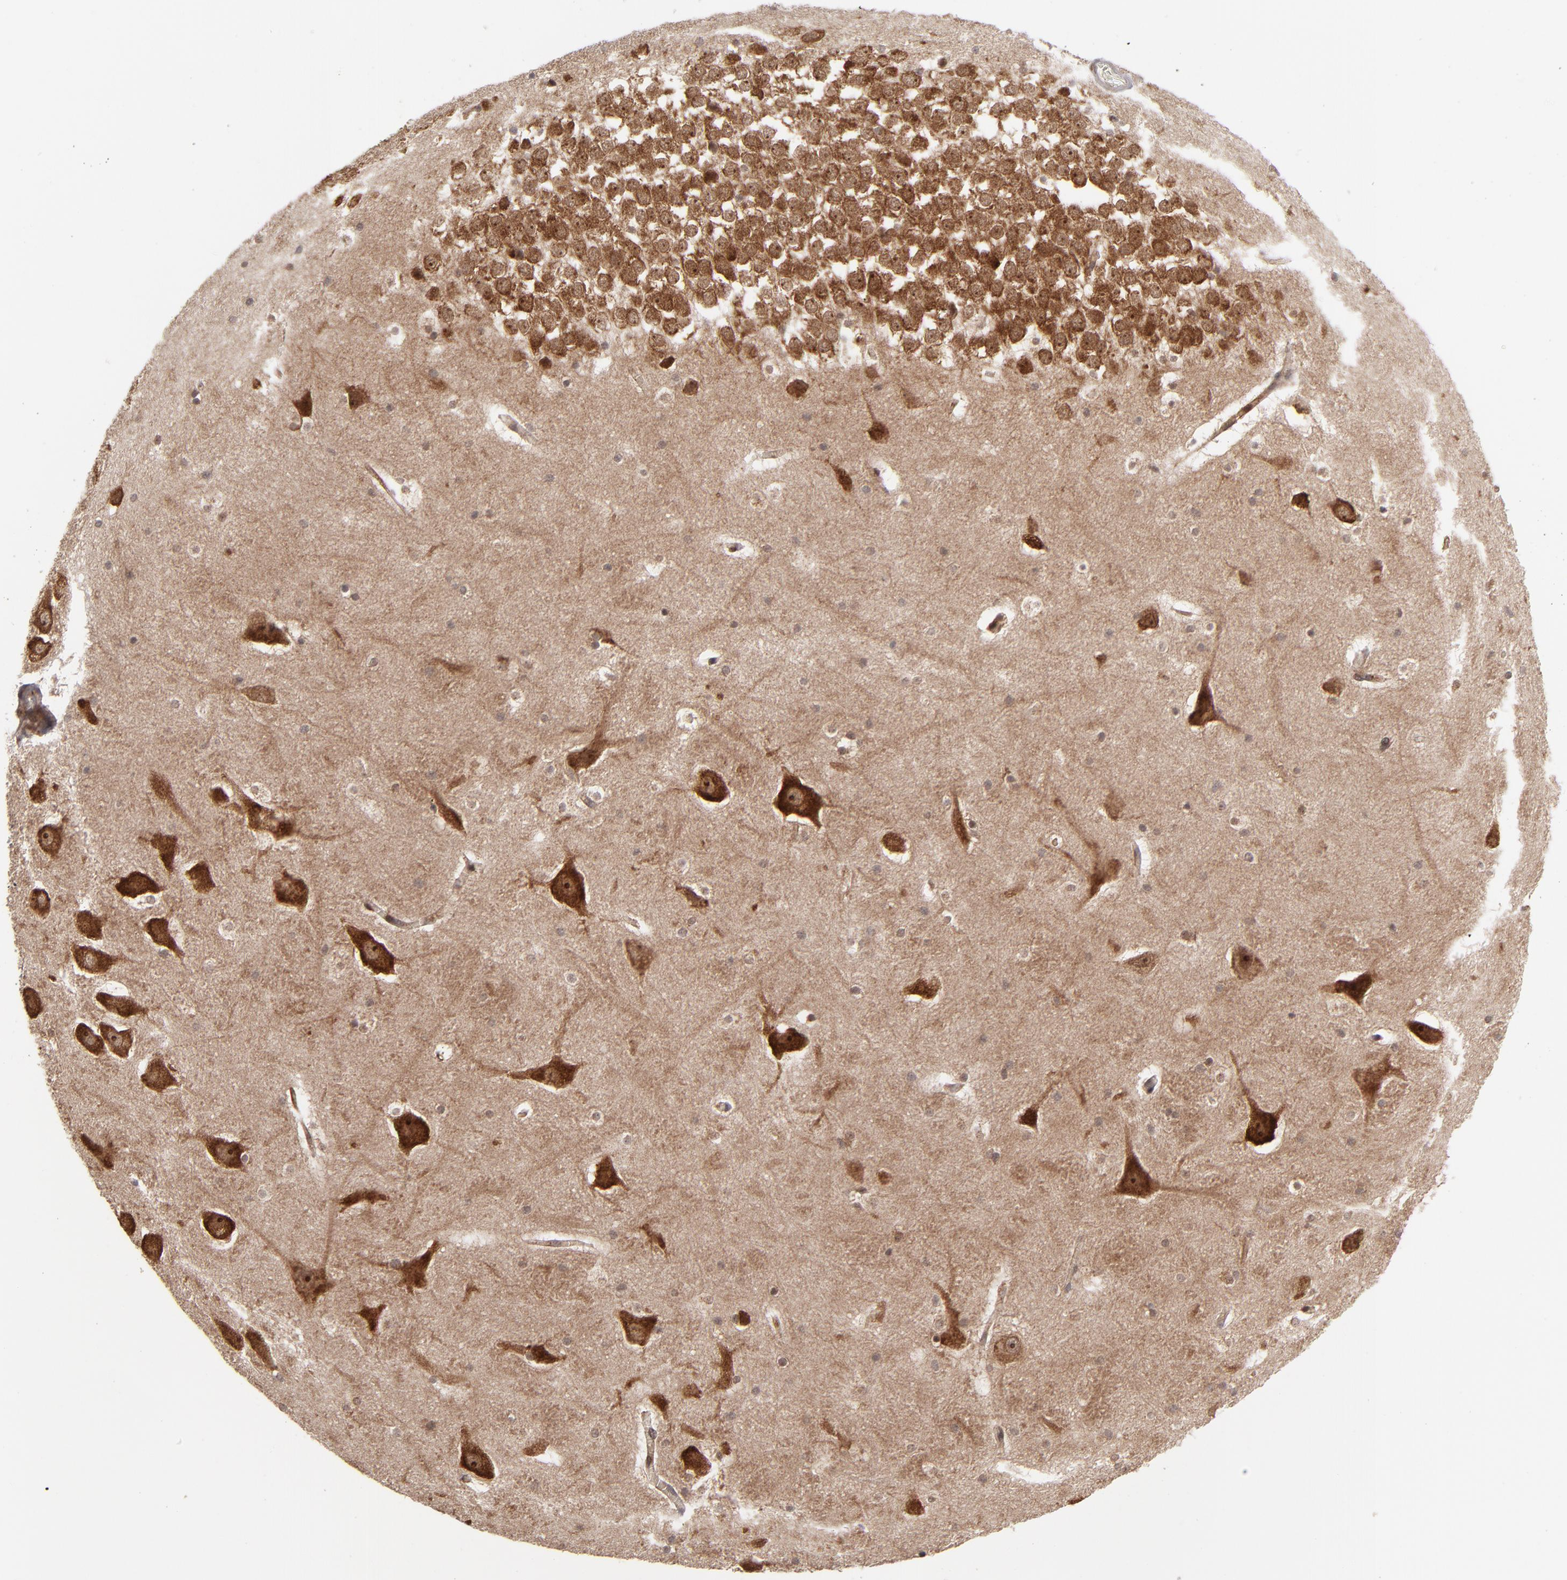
{"staining": {"intensity": "weak", "quantity": "25%-75%", "location": "cytoplasmic/membranous"}, "tissue": "hippocampus", "cell_type": "Glial cells", "image_type": "normal", "snomed": [{"axis": "morphology", "description": "Normal tissue, NOS"}, {"axis": "topography", "description": "Hippocampus"}], "caption": "IHC of unremarkable hippocampus reveals low levels of weak cytoplasmic/membranous expression in about 25%-75% of glial cells. Nuclei are stained in blue.", "gene": "RGS6", "patient": {"sex": "male", "age": 45}}